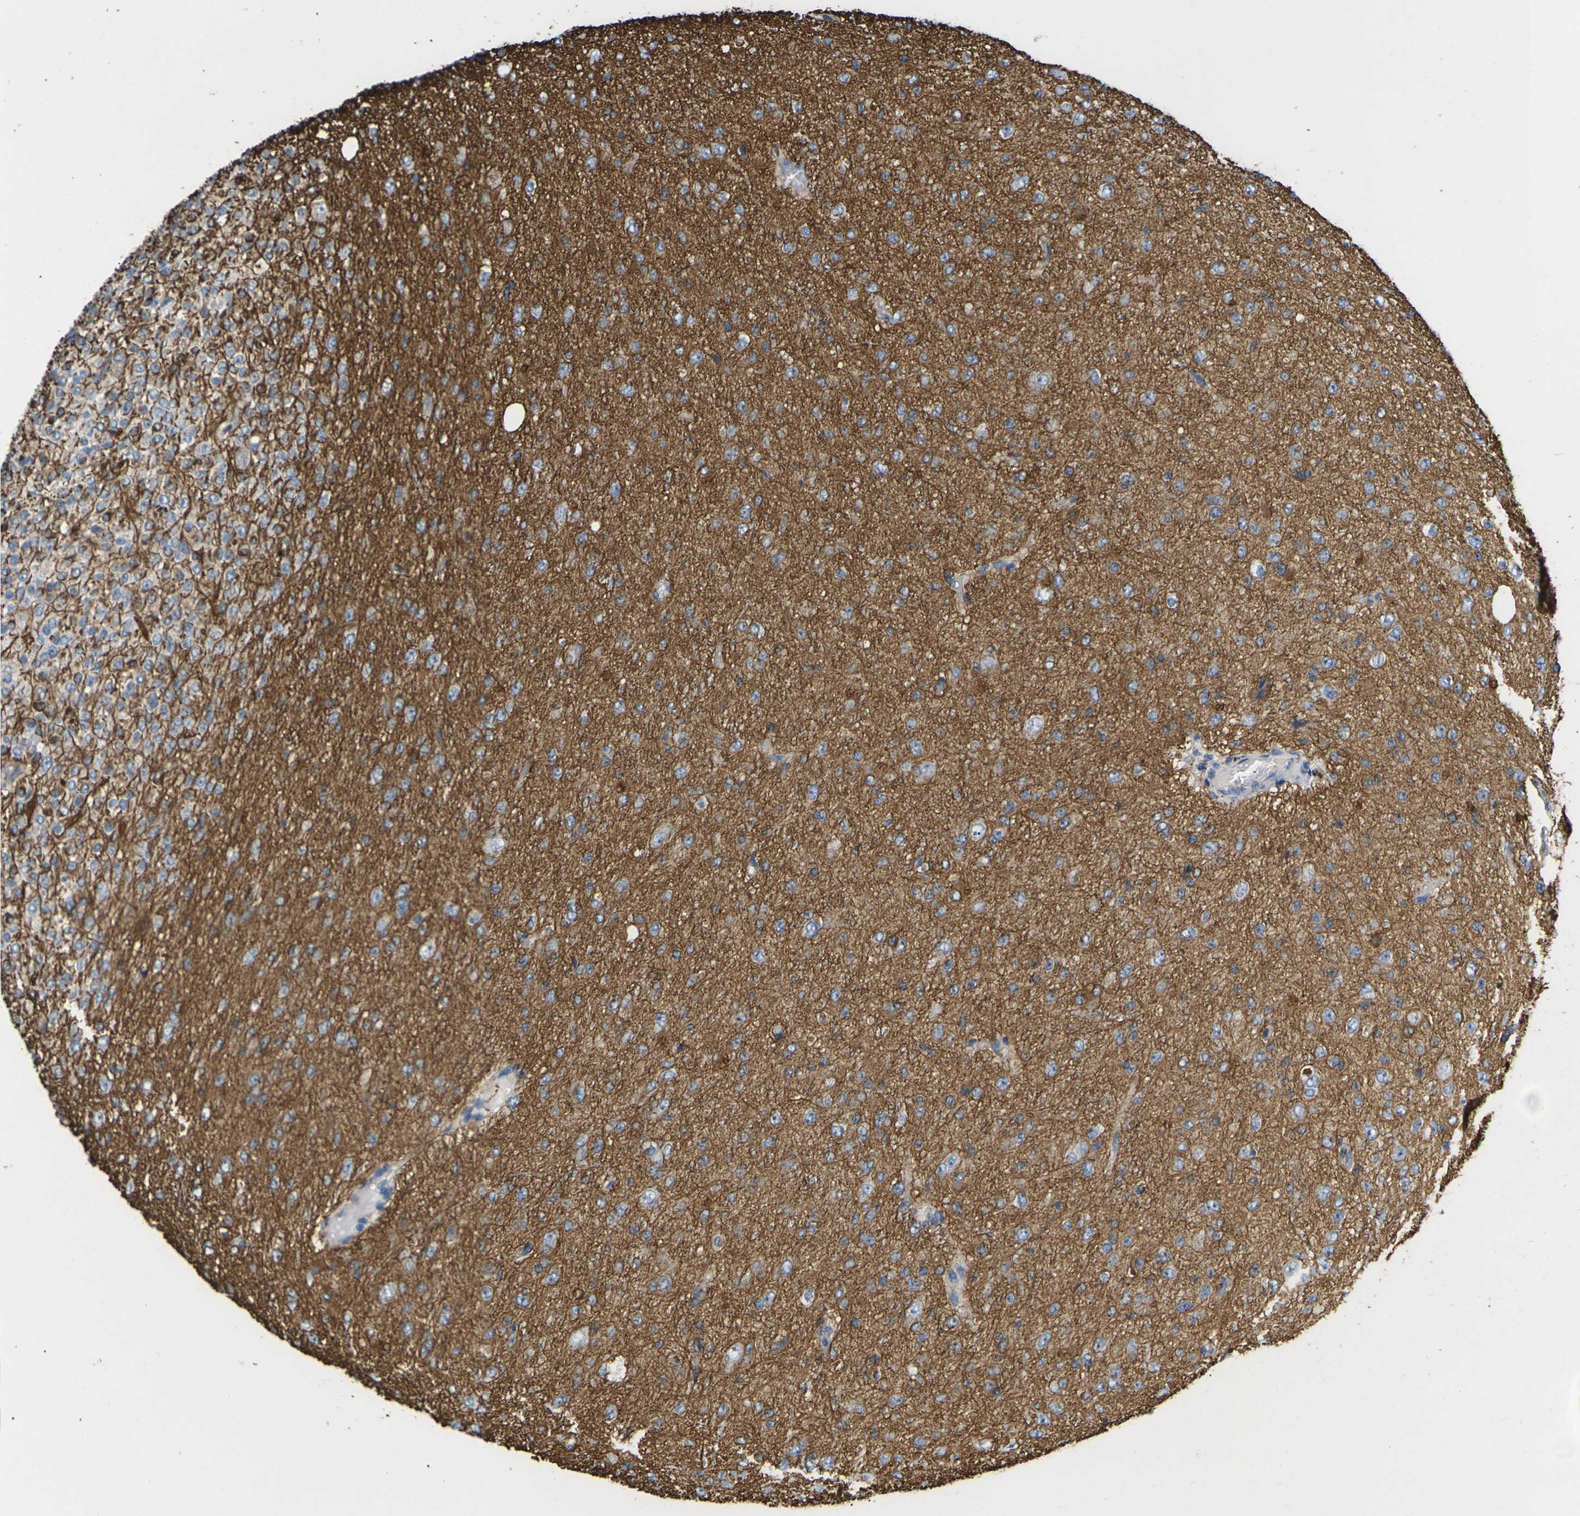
{"staining": {"intensity": "moderate", "quantity": ">75%", "location": "cytoplasmic/membranous"}, "tissue": "glioma", "cell_type": "Tumor cells", "image_type": "cancer", "snomed": [{"axis": "morphology", "description": "Glioma, malignant, High grade"}, {"axis": "topography", "description": "pancreas cauda"}], "caption": "Human glioma stained for a protein (brown) exhibits moderate cytoplasmic/membranous positive expression in about >75% of tumor cells.", "gene": "KLHDC8B", "patient": {"sex": "male", "age": 60}}